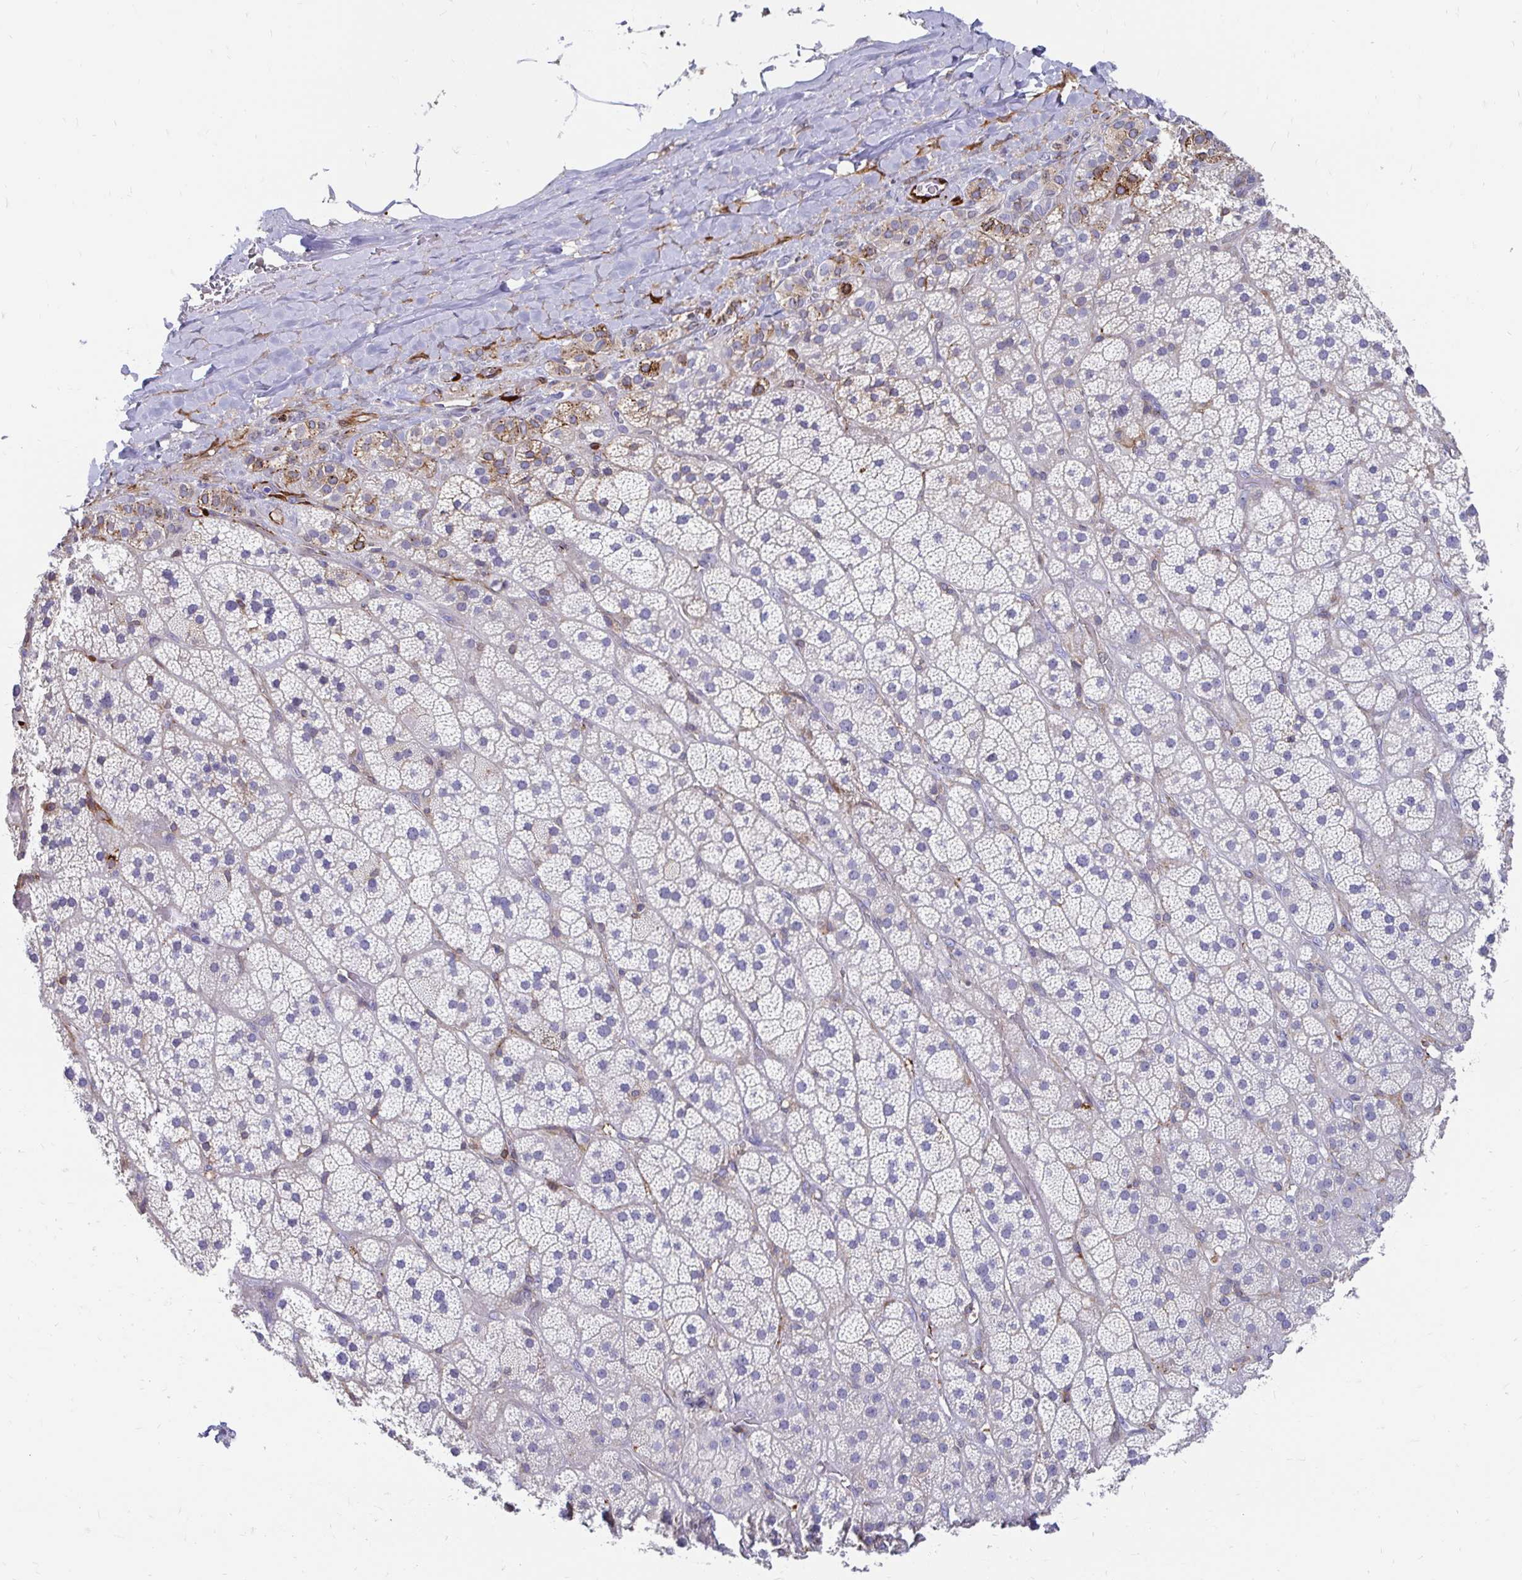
{"staining": {"intensity": "moderate", "quantity": "<25%", "location": "cytoplasmic/membranous"}, "tissue": "adrenal gland", "cell_type": "Glandular cells", "image_type": "normal", "snomed": [{"axis": "morphology", "description": "Normal tissue, NOS"}, {"axis": "topography", "description": "Adrenal gland"}], "caption": "Immunohistochemical staining of normal human adrenal gland demonstrates <25% levels of moderate cytoplasmic/membranous protein positivity in approximately <25% of glandular cells.", "gene": "CDKL1", "patient": {"sex": "male", "age": 57}}